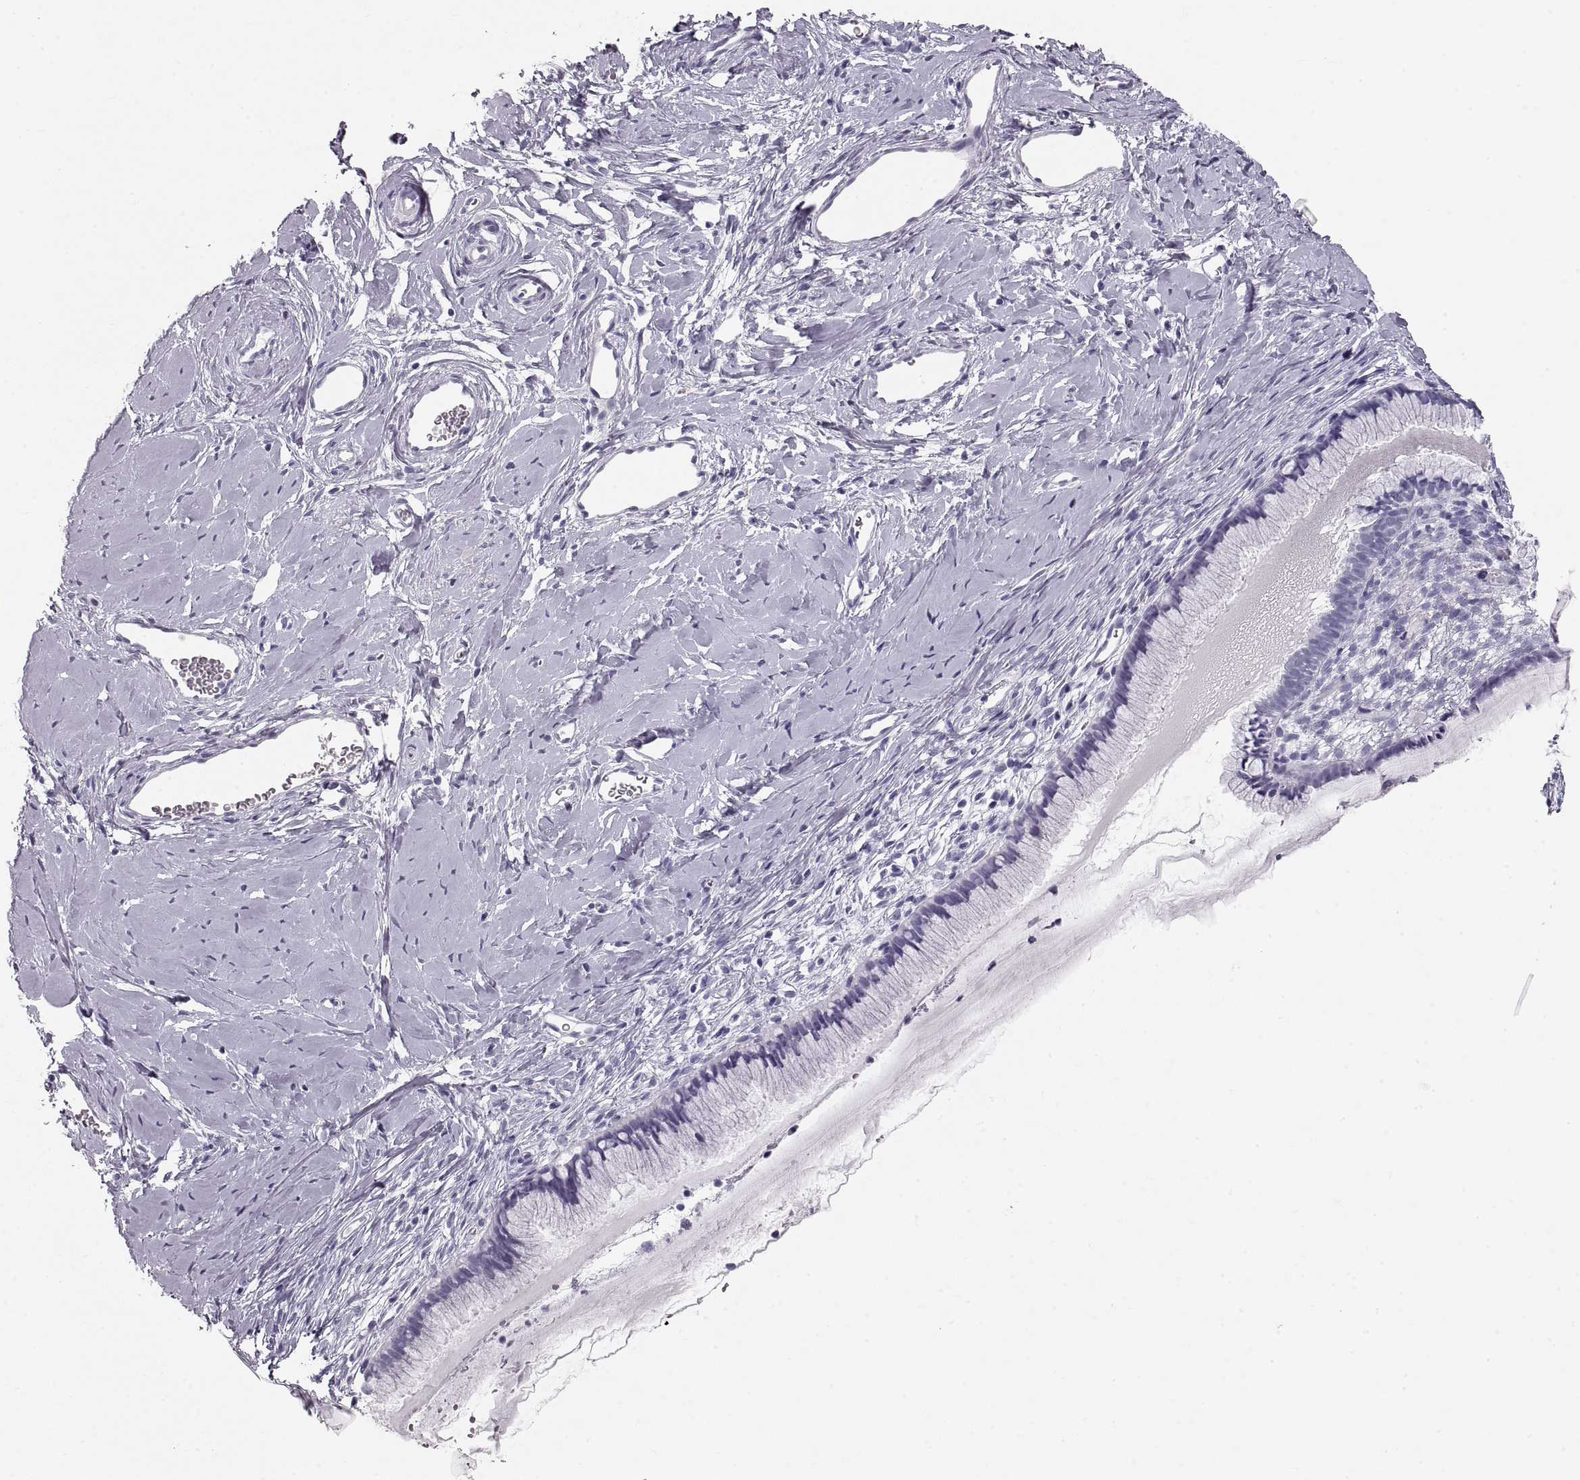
{"staining": {"intensity": "negative", "quantity": "none", "location": "none"}, "tissue": "cervix", "cell_type": "Glandular cells", "image_type": "normal", "snomed": [{"axis": "morphology", "description": "Normal tissue, NOS"}, {"axis": "topography", "description": "Cervix"}], "caption": "Immunohistochemical staining of normal human cervix displays no significant expression in glandular cells.", "gene": "CRYAA", "patient": {"sex": "female", "age": 40}}